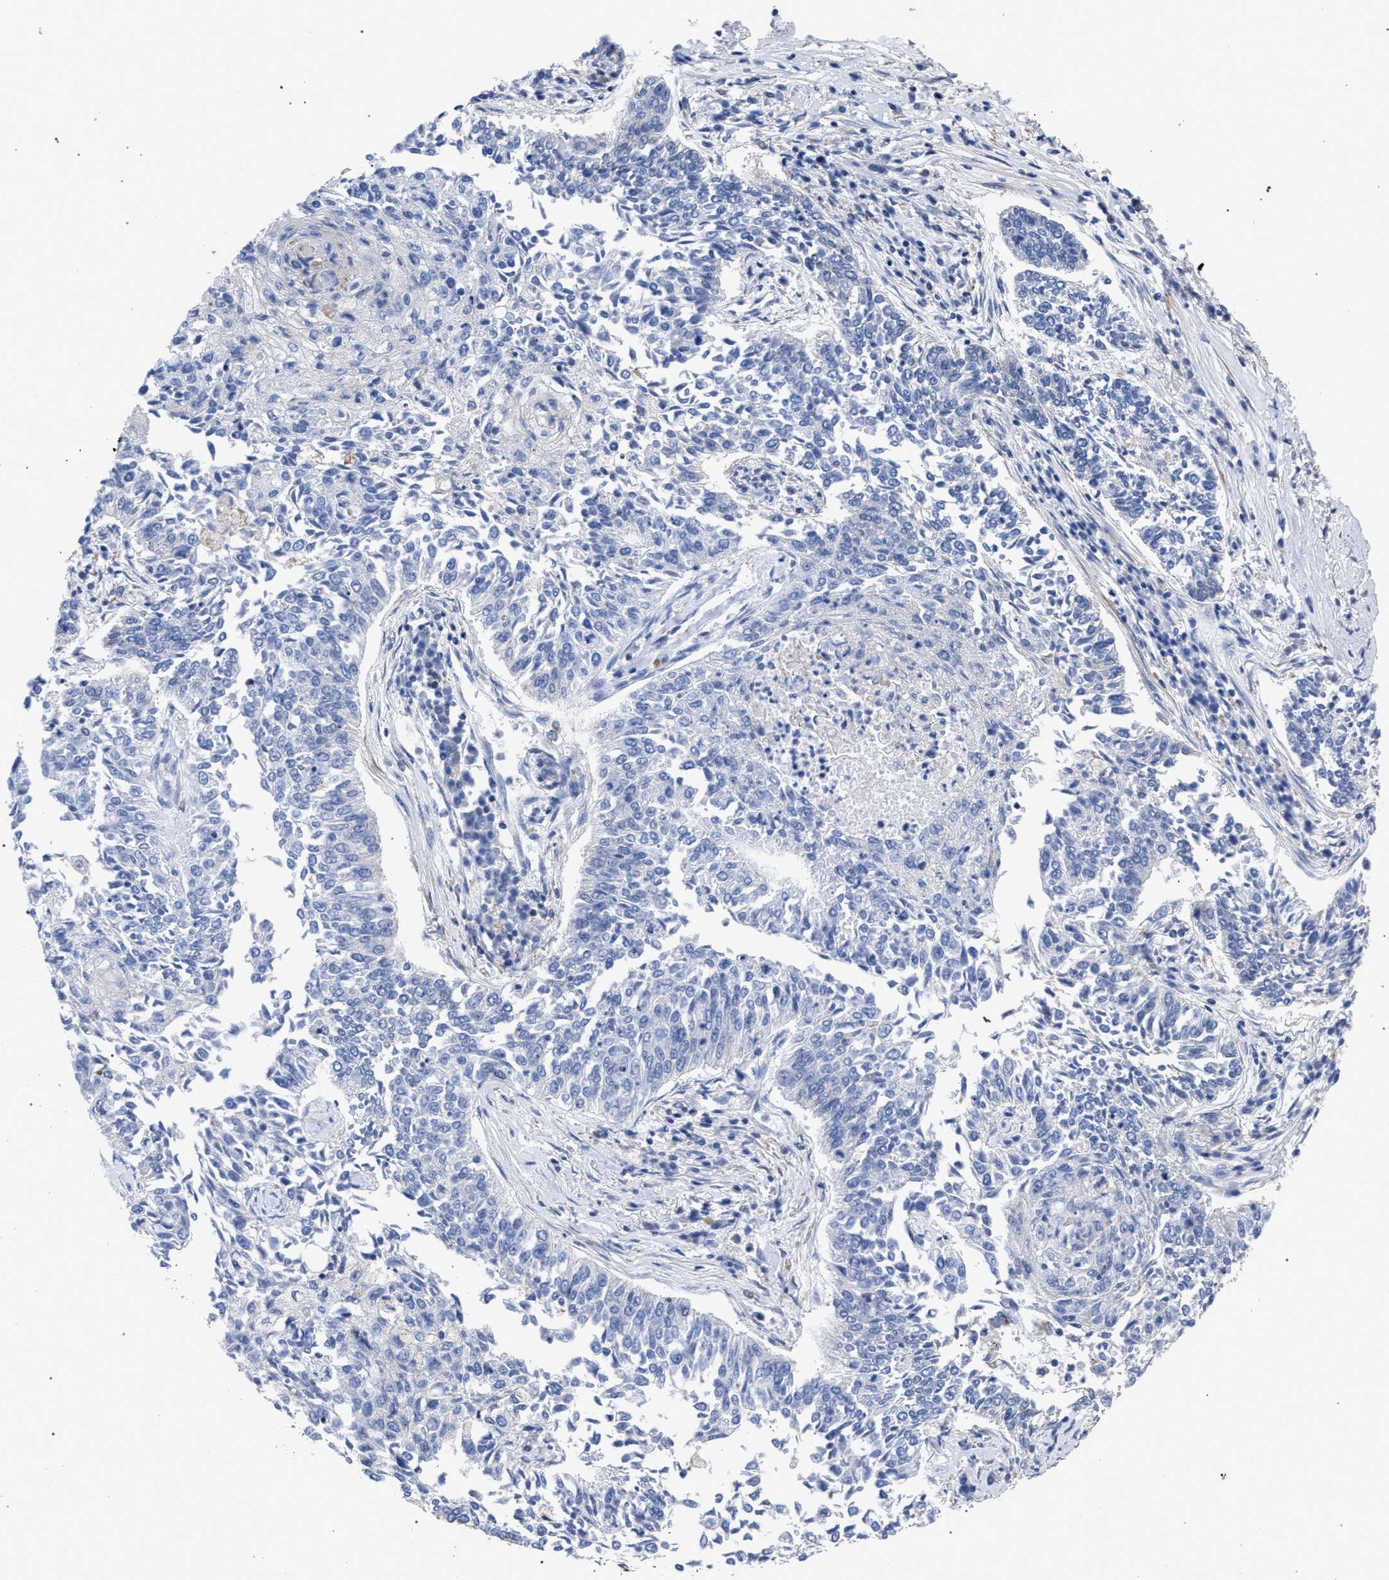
{"staining": {"intensity": "negative", "quantity": "none", "location": "none"}, "tissue": "lung cancer", "cell_type": "Tumor cells", "image_type": "cancer", "snomed": [{"axis": "morphology", "description": "Normal tissue, NOS"}, {"axis": "morphology", "description": "Squamous cell carcinoma, NOS"}, {"axis": "topography", "description": "Cartilage tissue"}, {"axis": "topography", "description": "Bronchus"}, {"axis": "topography", "description": "Lung"}], "caption": "The histopathology image demonstrates no staining of tumor cells in lung squamous cell carcinoma.", "gene": "ACADS", "patient": {"sex": "female", "age": 49}}